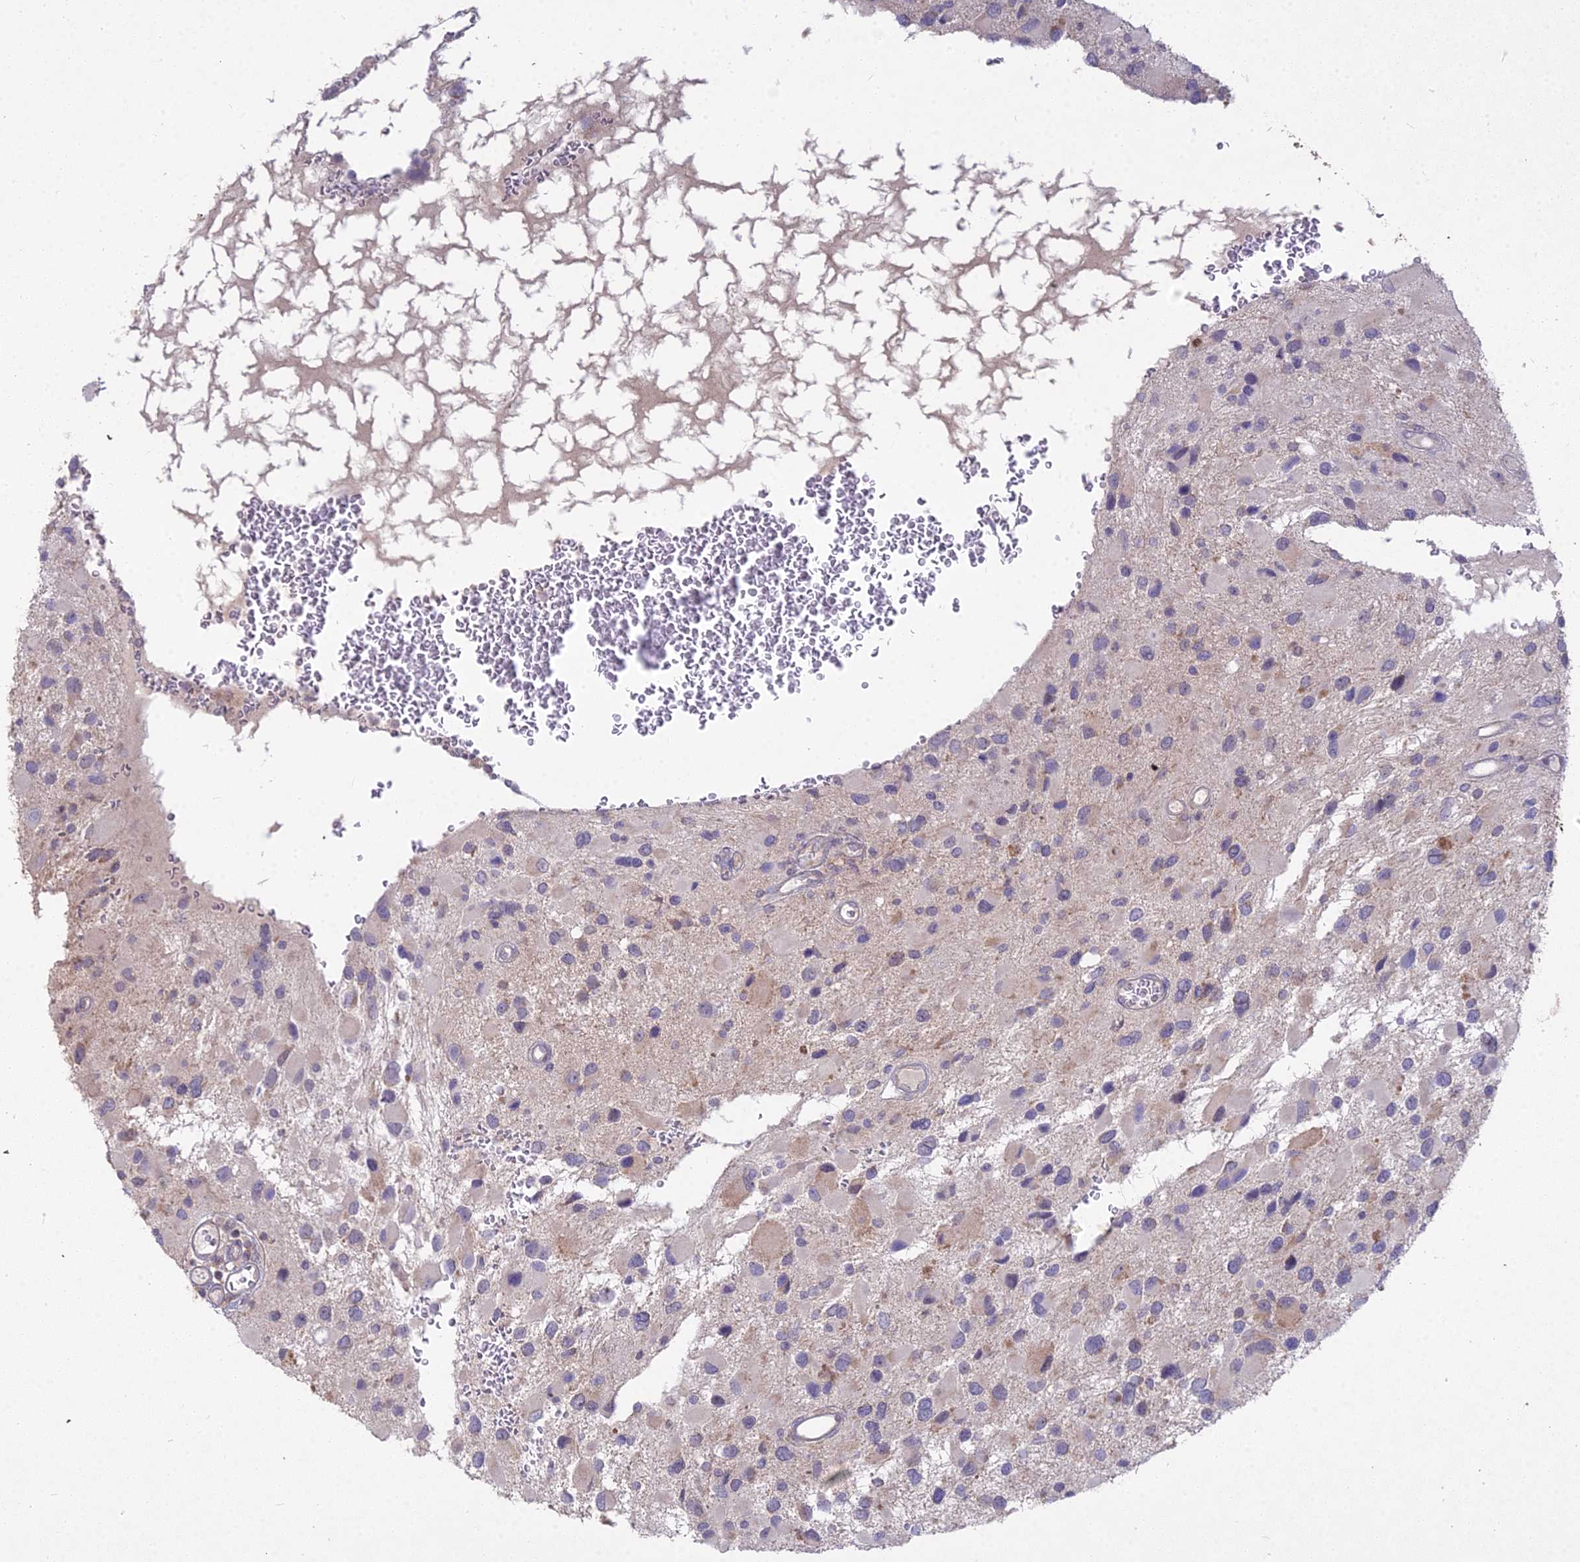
{"staining": {"intensity": "negative", "quantity": "none", "location": "none"}, "tissue": "glioma", "cell_type": "Tumor cells", "image_type": "cancer", "snomed": [{"axis": "morphology", "description": "Glioma, malignant, High grade"}, {"axis": "topography", "description": "Brain"}], "caption": "A high-resolution photomicrograph shows immunohistochemistry staining of glioma, which exhibits no significant expression in tumor cells.", "gene": "MICU2", "patient": {"sex": "male", "age": 53}}